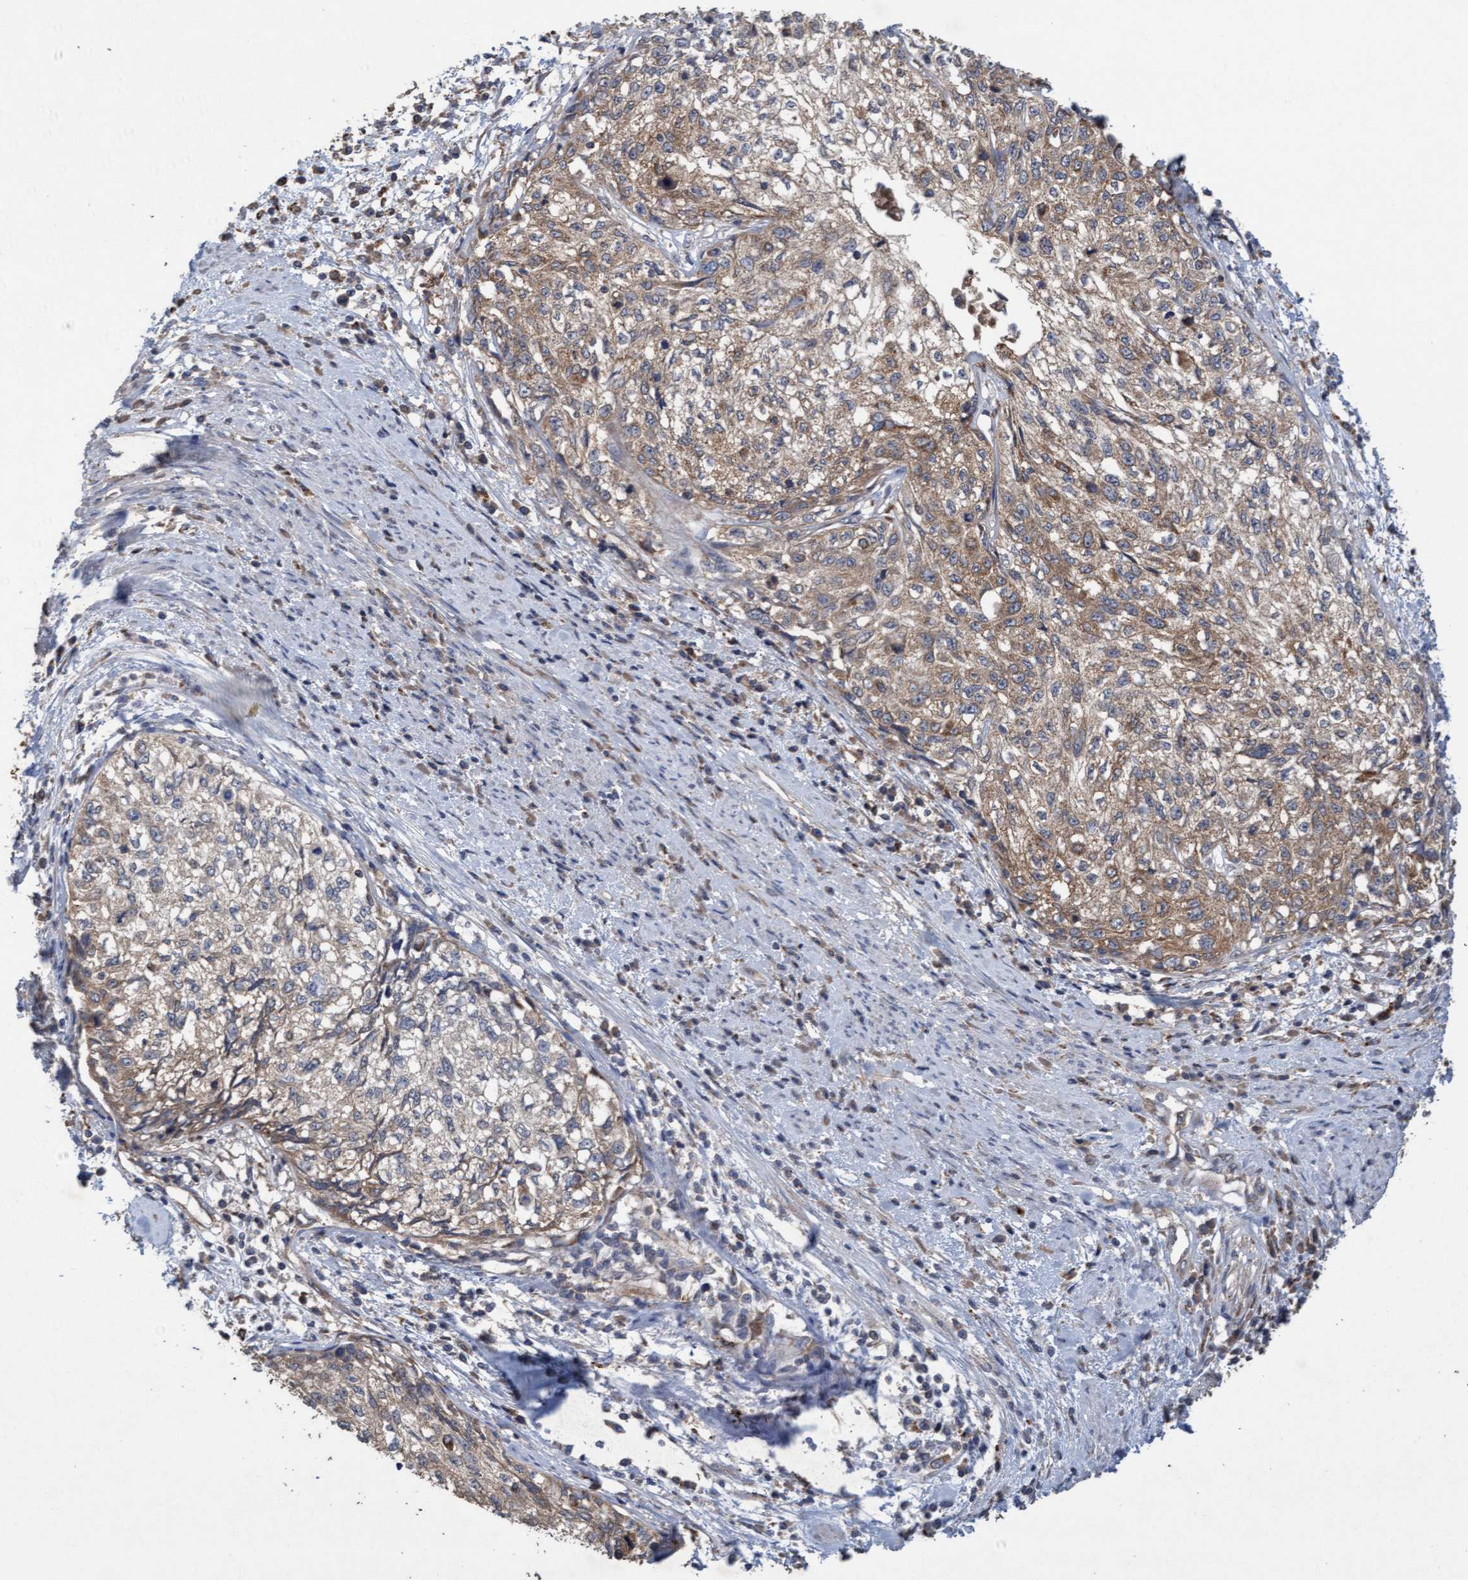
{"staining": {"intensity": "moderate", "quantity": ">75%", "location": "cytoplasmic/membranous"}, "tissue": "cervical cancer", "cell_type": "Tumor cells", "image_type": "cancer", "snomed": [{"axis": "morphology", "description": "Squamous cell carcinoma, NOS"}, {"axis": "topography", "description": "Cervix"}], "caption": "About >75% of tumor cells in human cervical cancer exhibit moderate cytoplasmic/membranous protein staining as visualized by brown immunohistochemical staining.", "gene": "ATPAF2", "patient": {"sex": "female", "age": 57}}